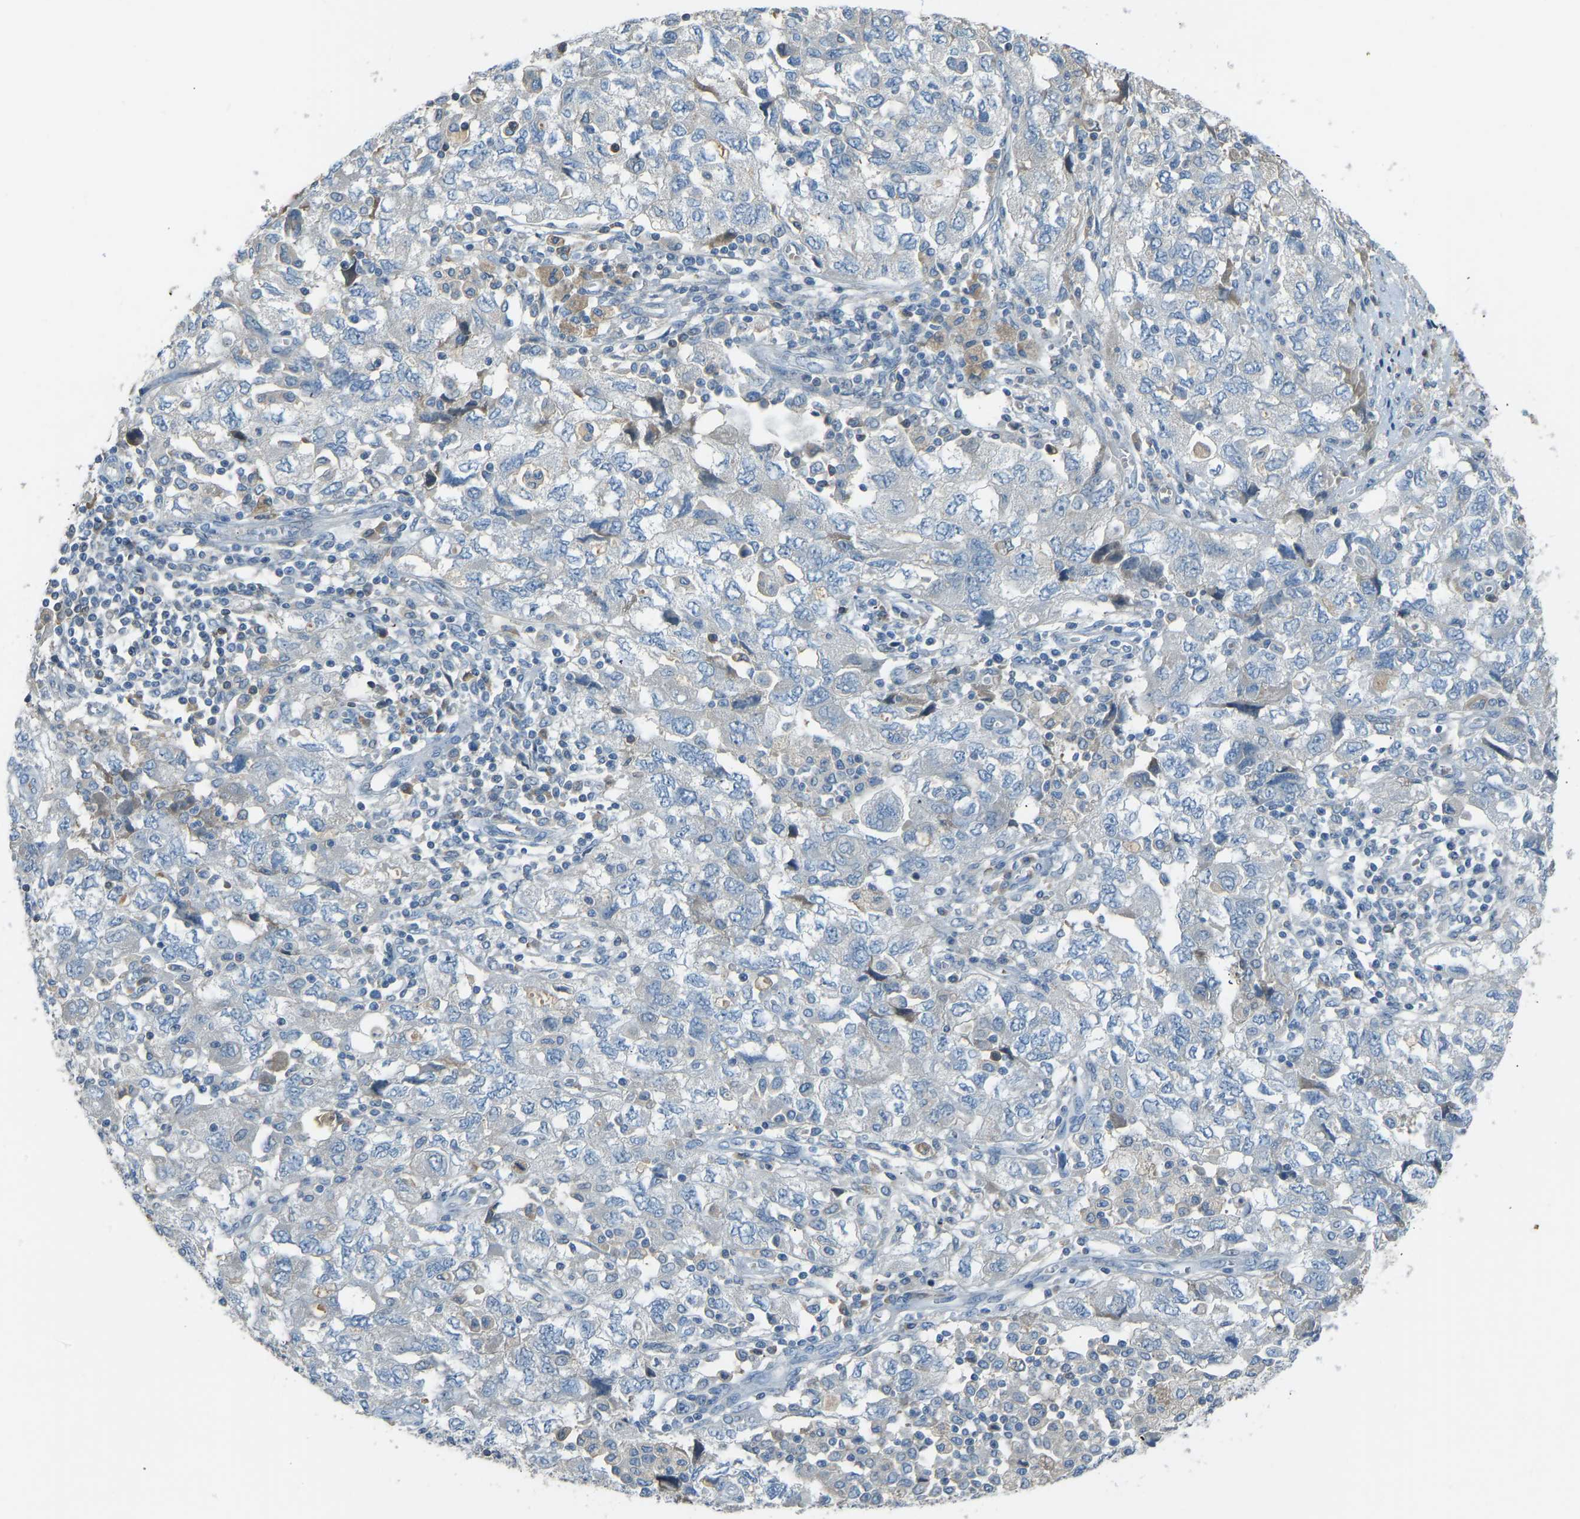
{"staining": {"intensity": "negative", "quantity": "none", "location": "none"}, "tissue": "ovarian cancer", "cell_type": "Tumor cells", "image_type": "cancer", "snomed": [{"axis": "morphology", "description": "Carcinoma, NOS"}, {"axis": "morphology", "description": "Cystadenocarcinoma, serous, NOS"}, {"axis": "topography", "description": "Ovary"}], "caption": "IHC photomicrograph of ovarian serous cystadenocarcinoma stained for a protein (brown), which displays no positivity in tumor cells.", "gene": "FBLN2", "patient": {"sex": "female", "age": 69}}